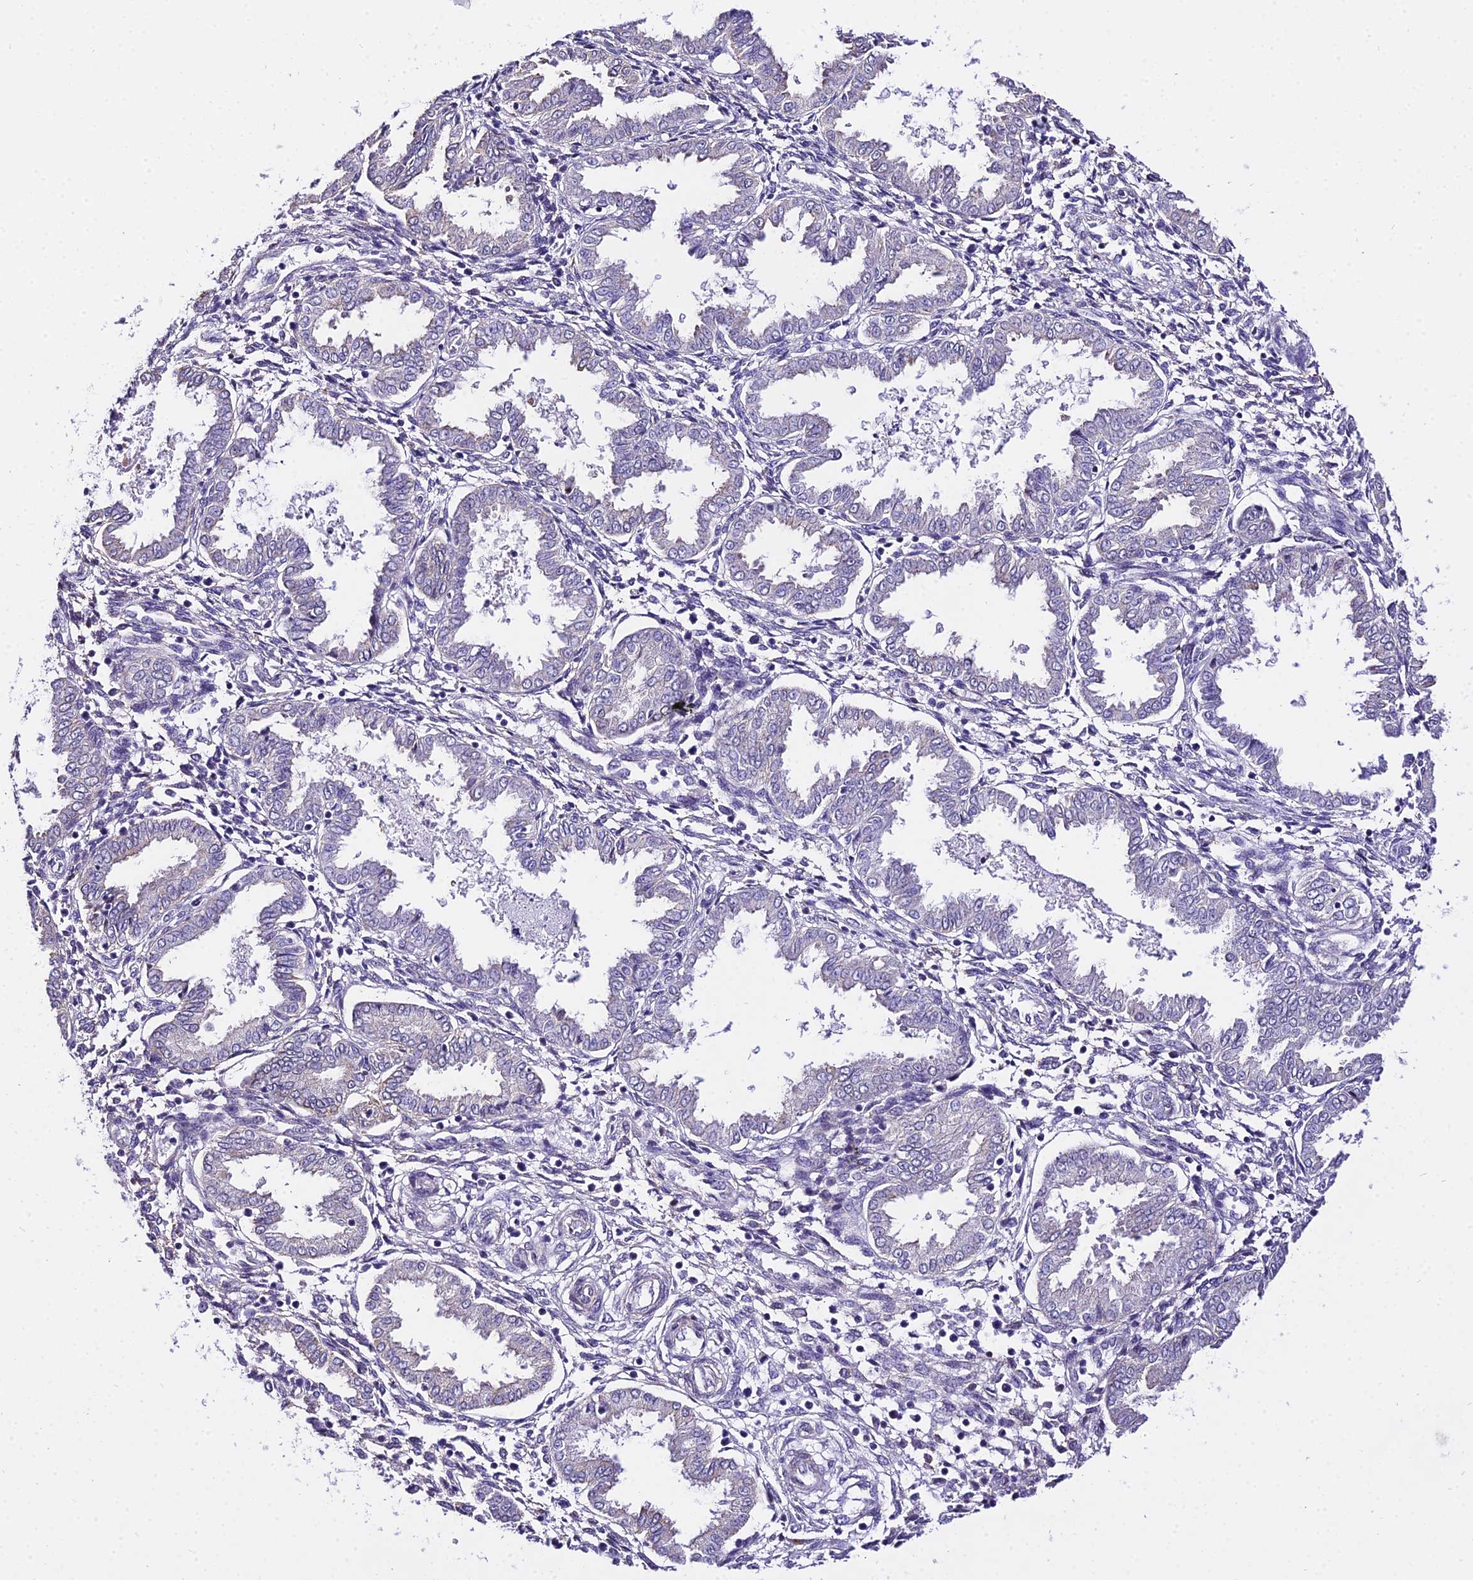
{"staining": {"intensity": "negative", "quantity": "none", "location": "none"}, "tissue": "endometrium", "cell_type": "Cells in endometrial stroma", "image_type": "normal", "snomed": [{"axis": "morphology", "description": "Normal tissue, NOS"}, {"axis": "topography", "description": "Endometrium"}], "caption": "Protein analysis of benign endometrium shows no significant positivity in cells in endometrial stroma. (Stains: DAB immunohistochemistry with hematoxylin counter stain, Microscopy: brightfield microscopy at high magnification).", "gene": "POLR2I", "patient": {"sex": "female", "age": 33}}